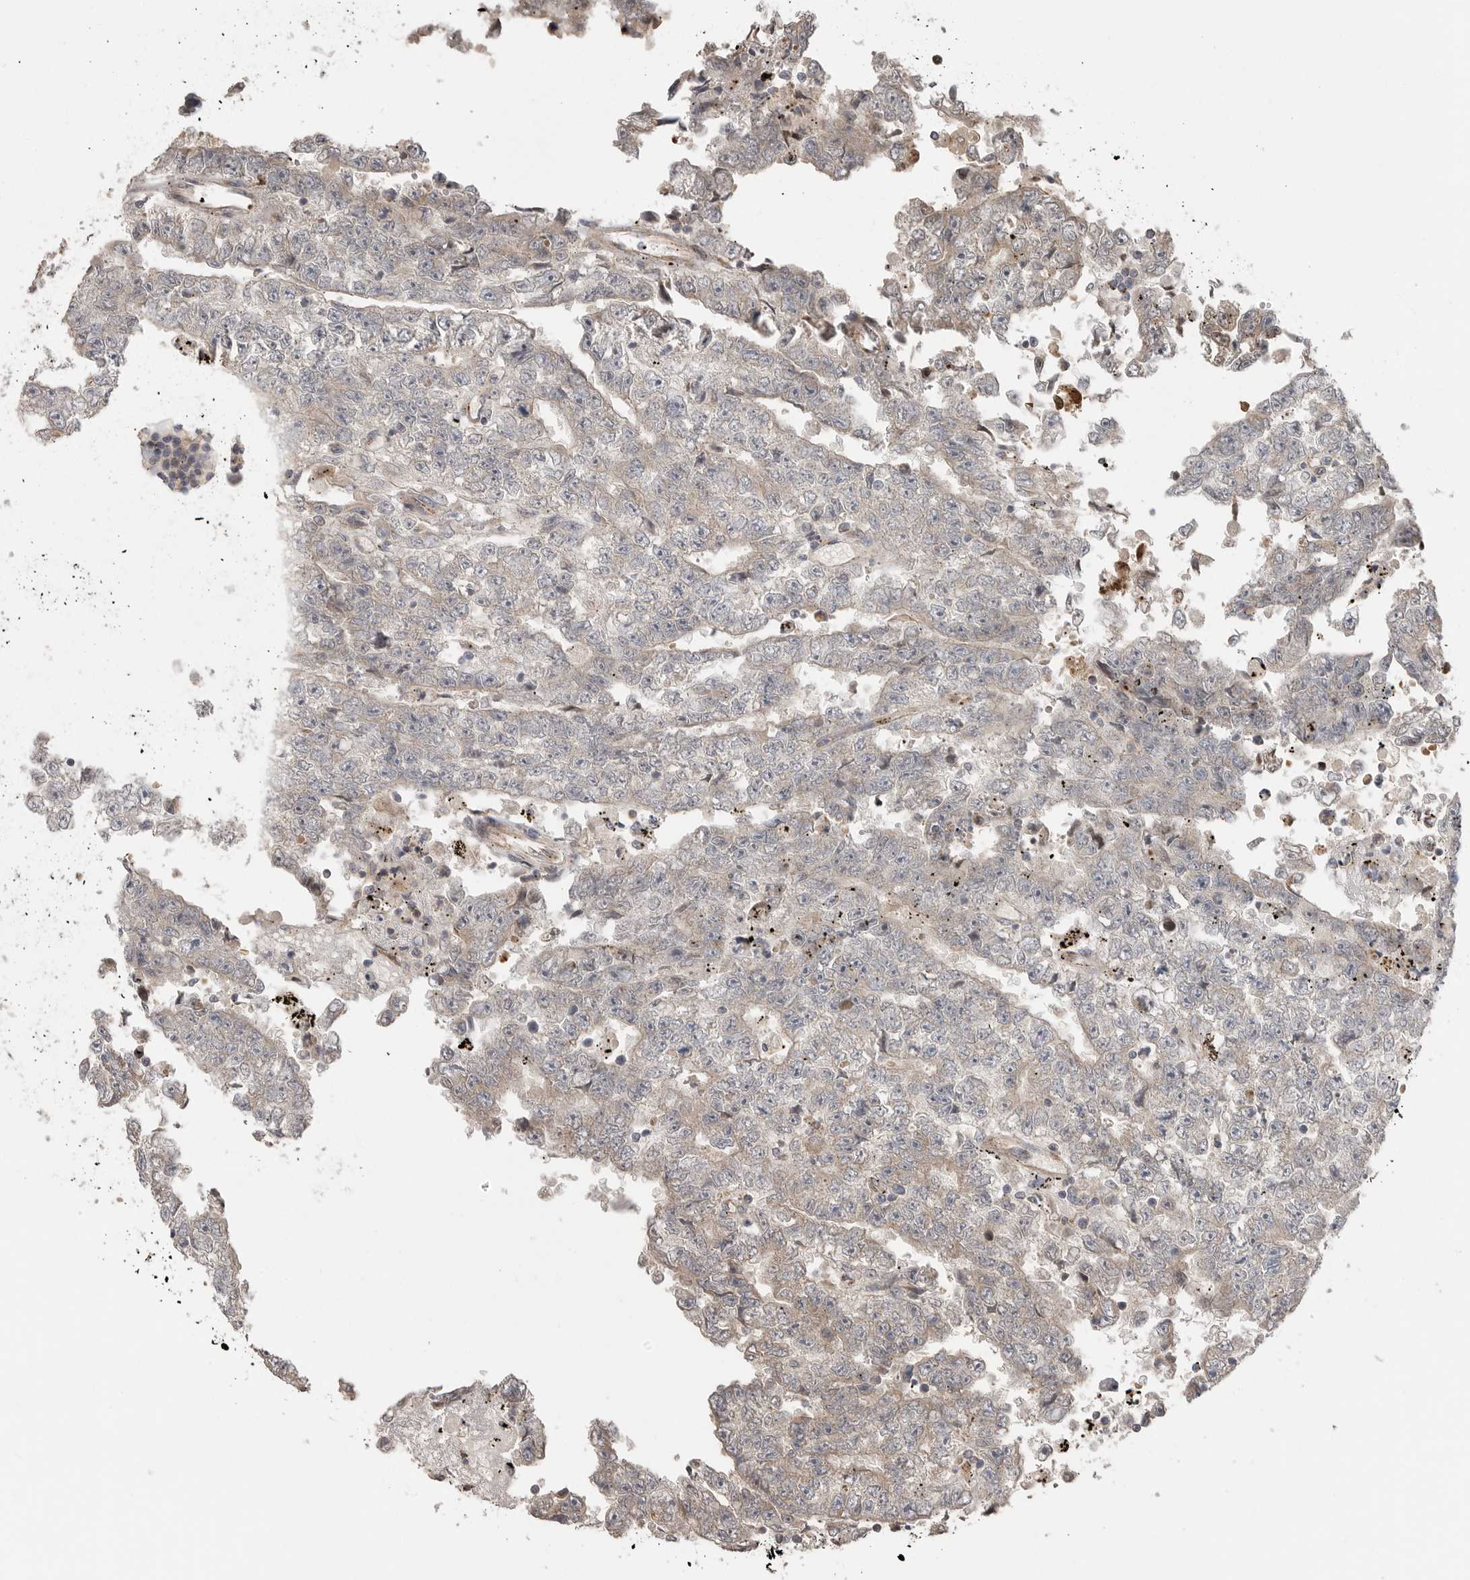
{"staining": {"intensity": "negative", "quantity": "none", "location": "none"}, "tissue": "testis cancer", "cell_type": "Tumor cells", "image_type": "cancer", "snomed": [{"axis": "morphology", "description": "Carcinoma, Embryonal, NOS"}, {"axis": "topography", "description": "Testis"}], "caption": "Immunohistochemical staining of testis cancer (embryonal carcinoma) reveals no significant positivity in tumor cells. (DAB (3,3'-diaminobenzidine) IHC with hematoxylin counter stain).", "gene": "GALNS", "patient": {"sex": "male", "age": 25}}